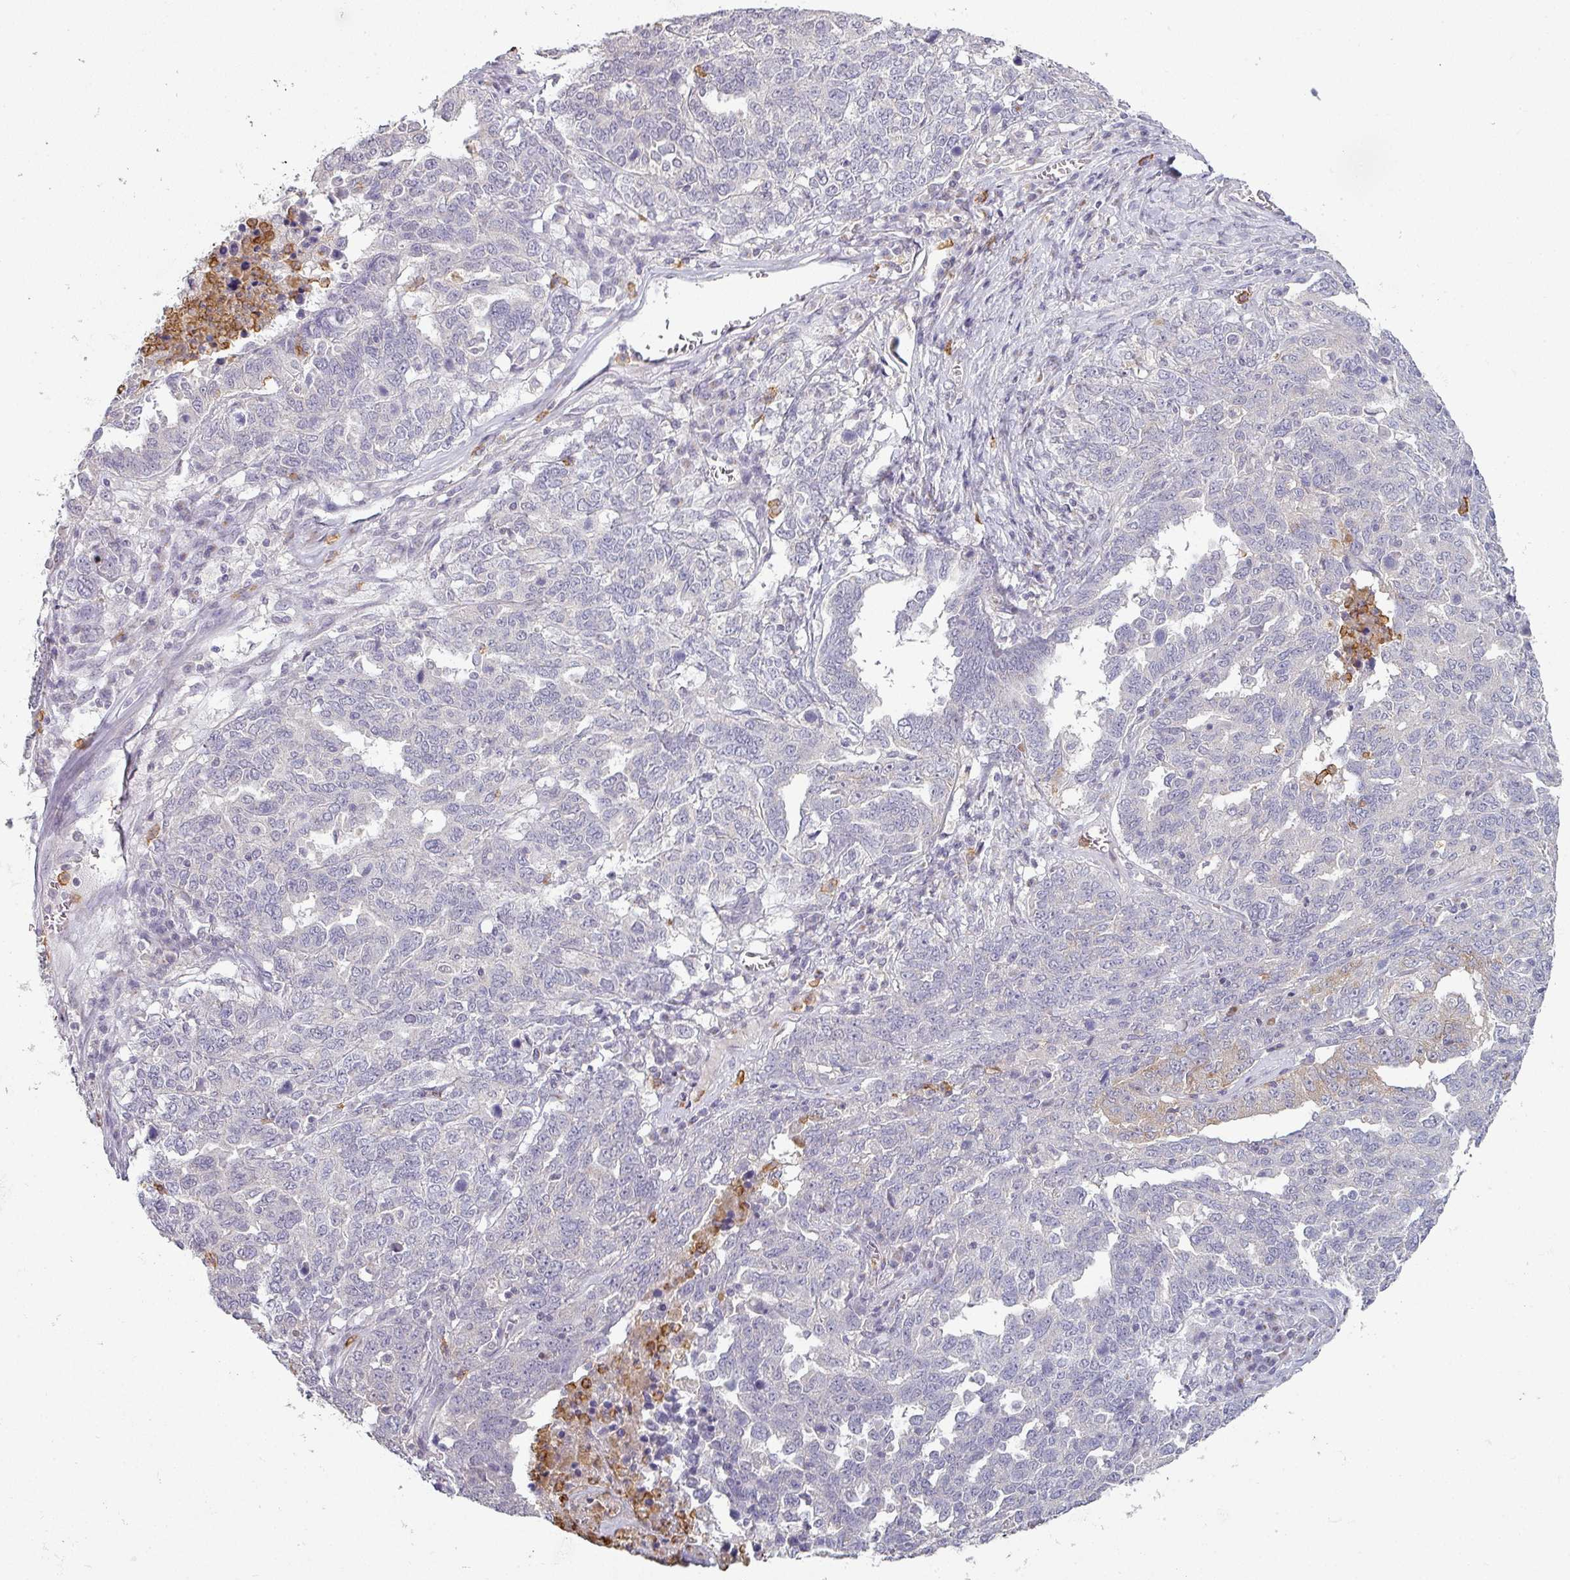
{"staining": {"intensity": "negative", "quantity": "none", "location": "none"}, "tissue": "ovarian cancer", "cell_type": "Tumor cells", "image_type": "cancer", "snomed": [{"axis": "morphology", "description": "Carcinoma, endometroid"}, {"axis": "topography", "description": "Ovary"}], "caption": "An immunohistochemistry (IHC) image of ovarian endometroid carcinoma is shown. There is no staining in tumor cells of ovarian endometroid carcinoma. Brightfield microscopy of immunohistochemistry (IHC) stained with DAB (brown) and hematoxylin (blue), captured at high magnification.", "gene": "MAGEC3", "patient": {"sex": "female", "age": 62}}